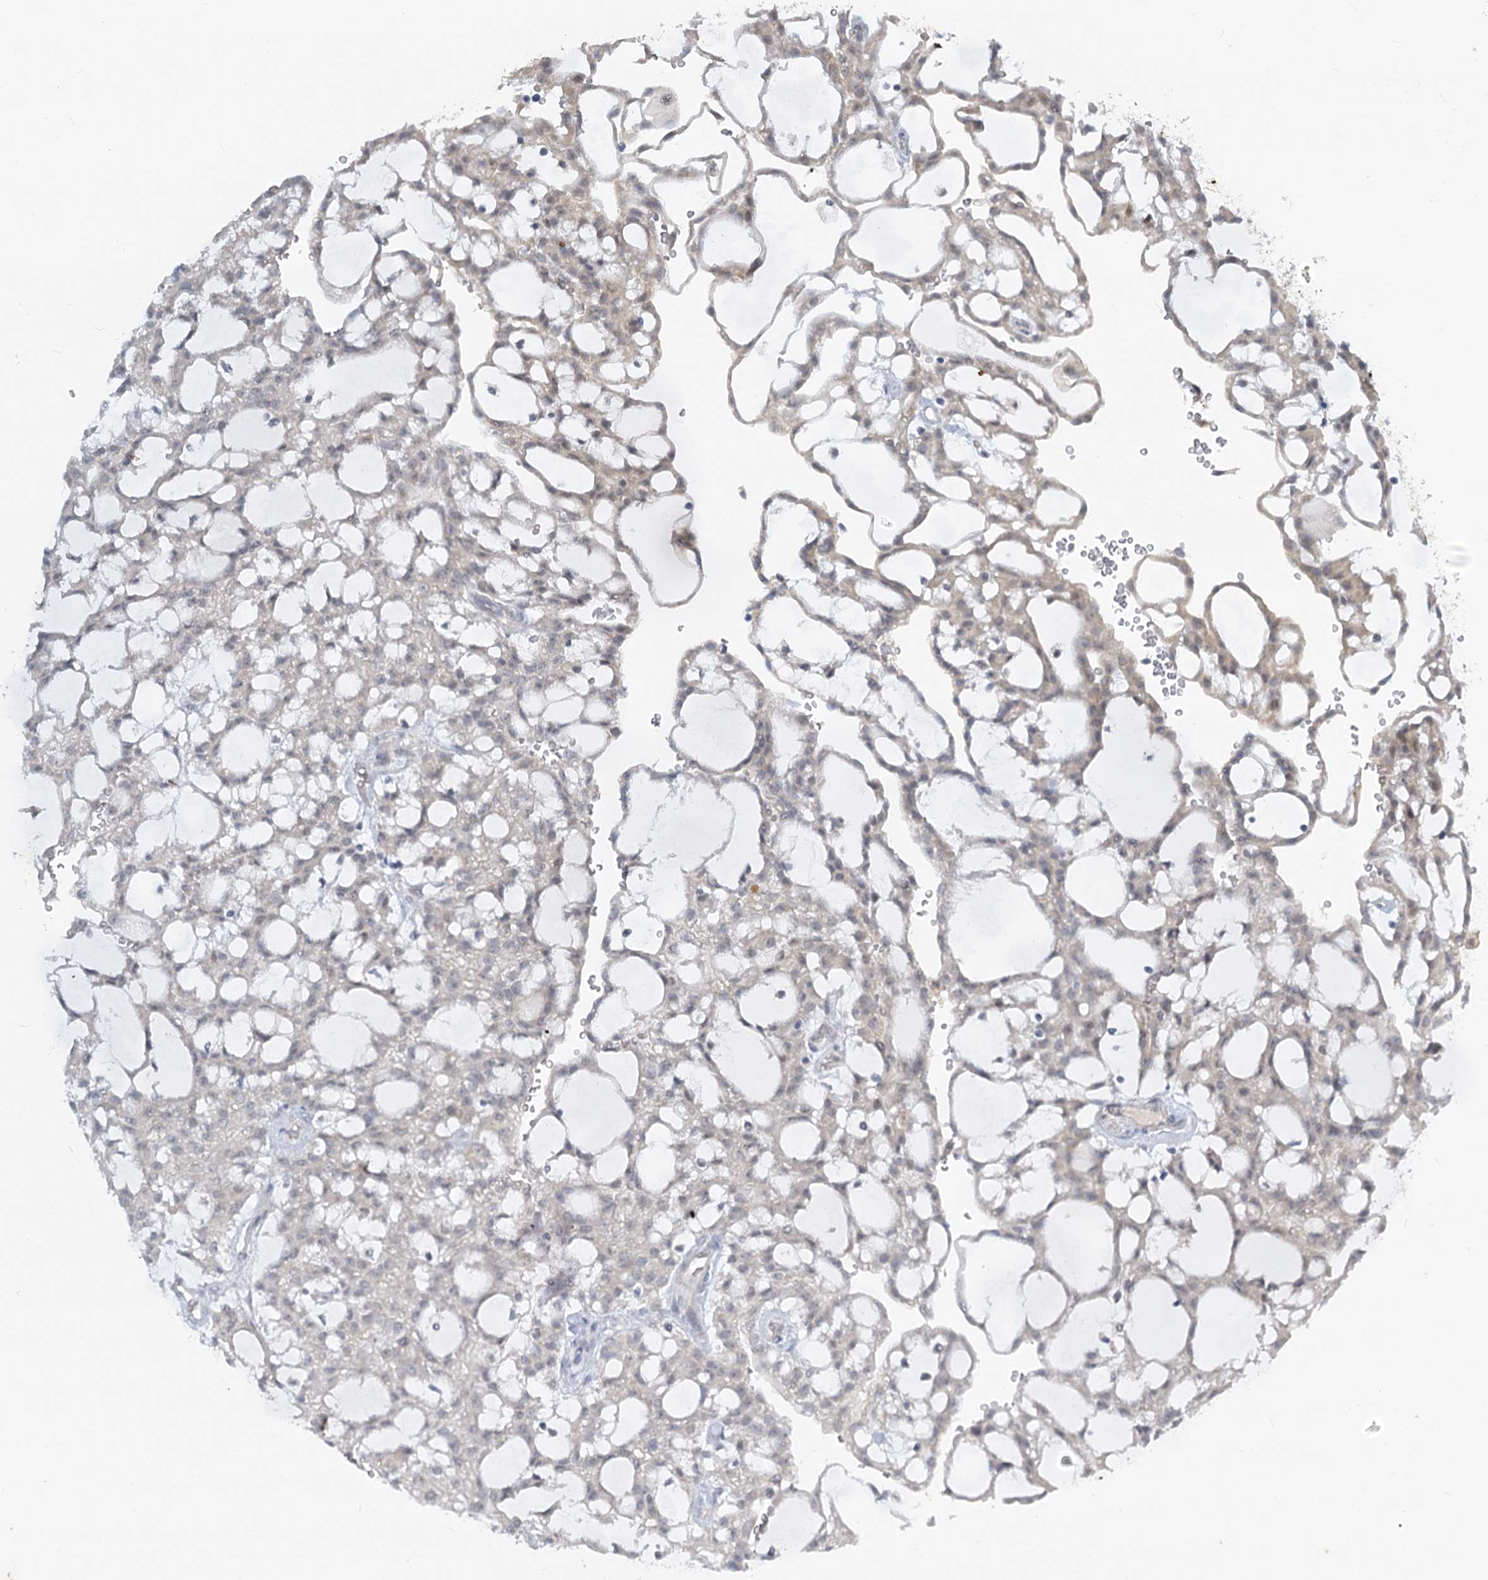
{"staining": {"intensity": "negative", "quantity": "none", "location": "none"}, "tissue": "renal cancer", "cell_type": "Tumor cells", "image_type": "cancer", "snomed": [{"axis": "morphology", "description": "Adenocarcinoma, NOS"}, {"axis": "topography", "description": "Kidney"}], "caption": "The histopathology image exhibits no significant staining in tumor cells of adenocarcinoma (renal). (Stains: DAB (3,3'-diaminobenzidine) IHC with hematoxylin counter stain, Microscopy: brightfield microscopy at high magnification).", "gene": "ABITRAM", "patient": {"sex": "male", "age": 63}}